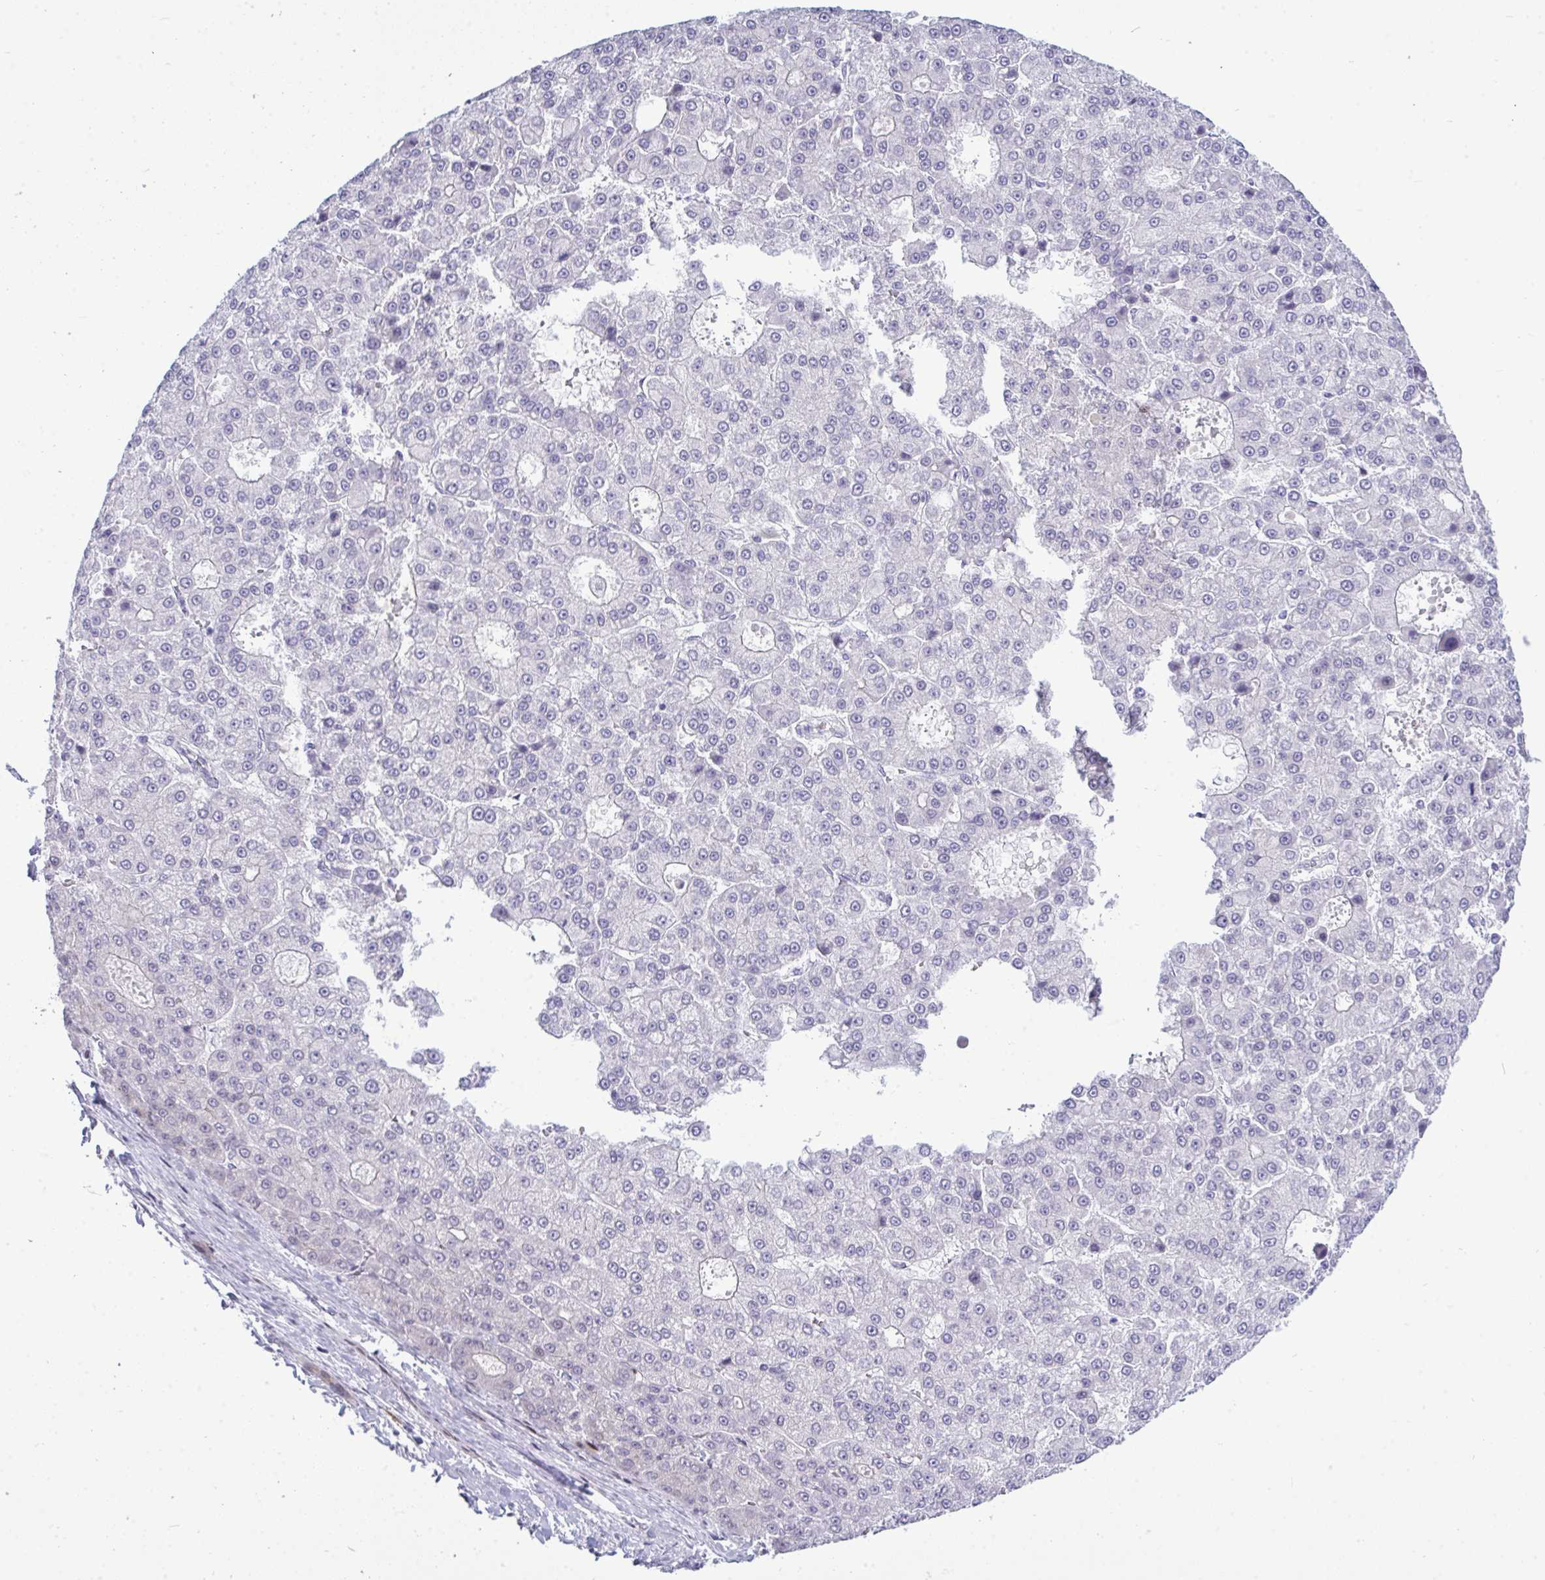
{"staining": {"intensity": "negative", "quantity": "none", "location": "none"}, "tissue": "liver cancer", "cell_type": "Tumor cells", "image_type": "cancer", "snomed": [{"axis": "morphology", "description": "Carcinoma, Hepatocellular, NOS"}, {"axis": "topography", "description": "Liver"}], "caption": "Tumor cells are negative for protein expression in human hepatocellular carcinoma (liver). Brightfield microscopy of immunohistochemistry (IHC) stained with DAB (3,3'-diaminobenzidine) (brown) and hematoxylin (blue), captured at high magnification.", "gene": "TAB1", "patient": {"sex": "male", "age": 70}}